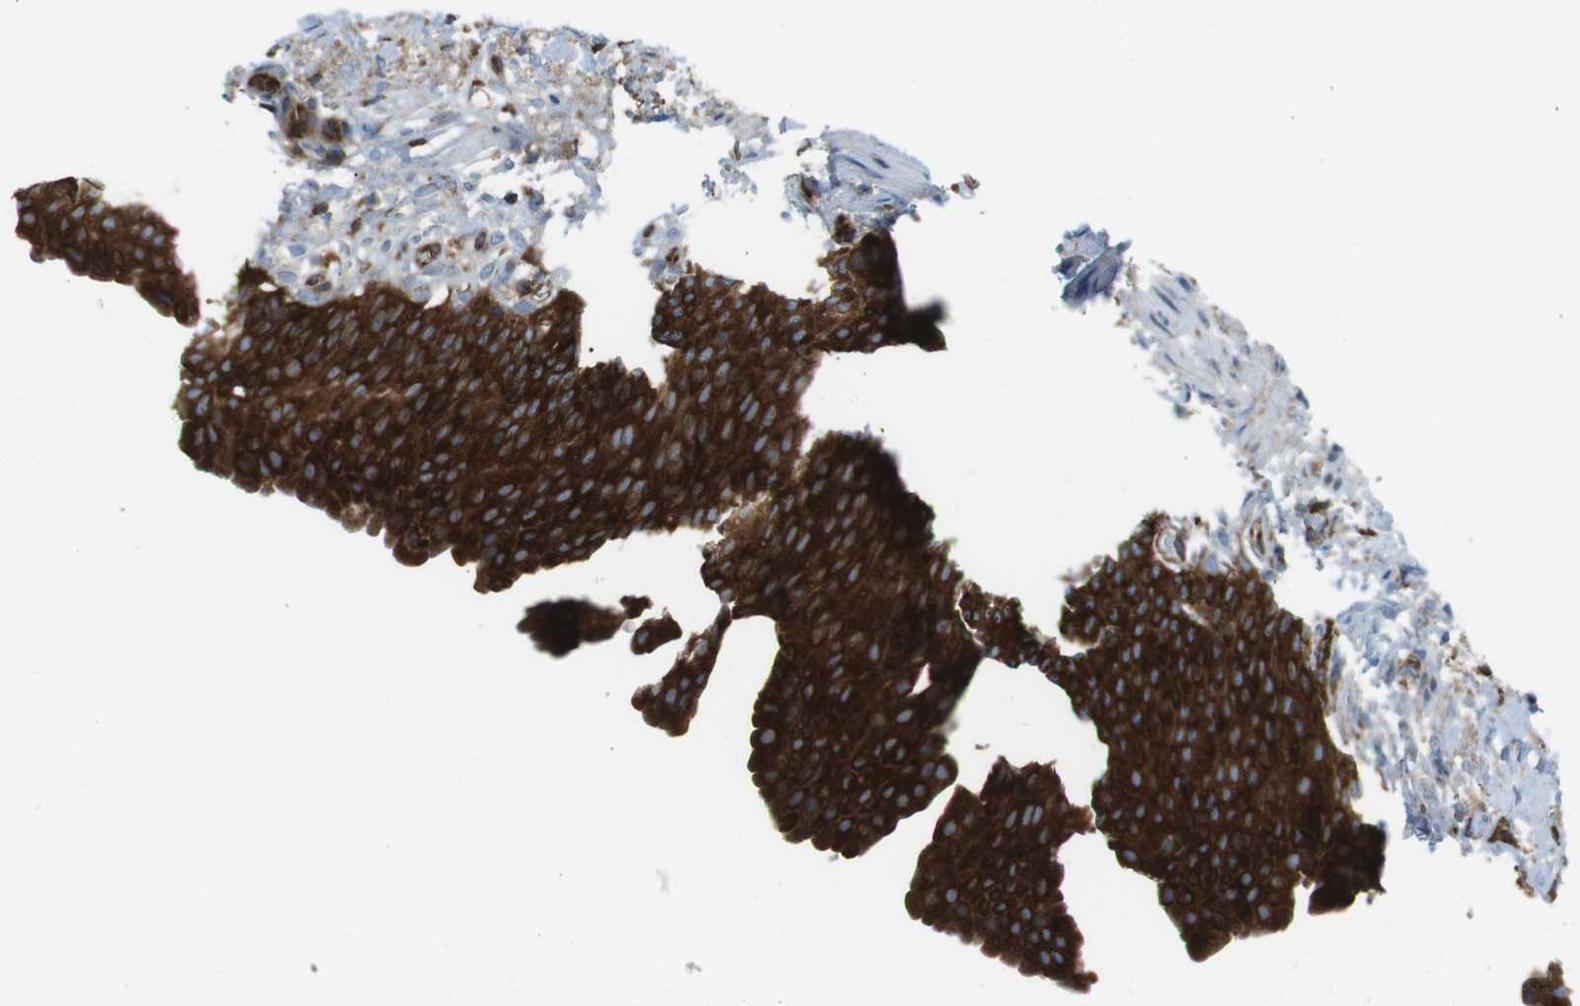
{"staining": {"intensity": "strong", "quantity": ">75%", "location": "cytoplasmic/membranous"}, "tissue": "urinary bladder", "cell_type": "Urothelial cells", "image_type": "normal", "snomed": [{"axis": "morphology", "description": "Normal tissue, NOS"}, {"axis": "topography", "description": "Urinary bladder"}], "caption": "Protein staining exhibits strong cytoplasmic/membranous staining in approximately >75% of urothelial cells in benign urinary bladder.", "gene": "FLII", "patient": {"sex": "female", "age": 79}}